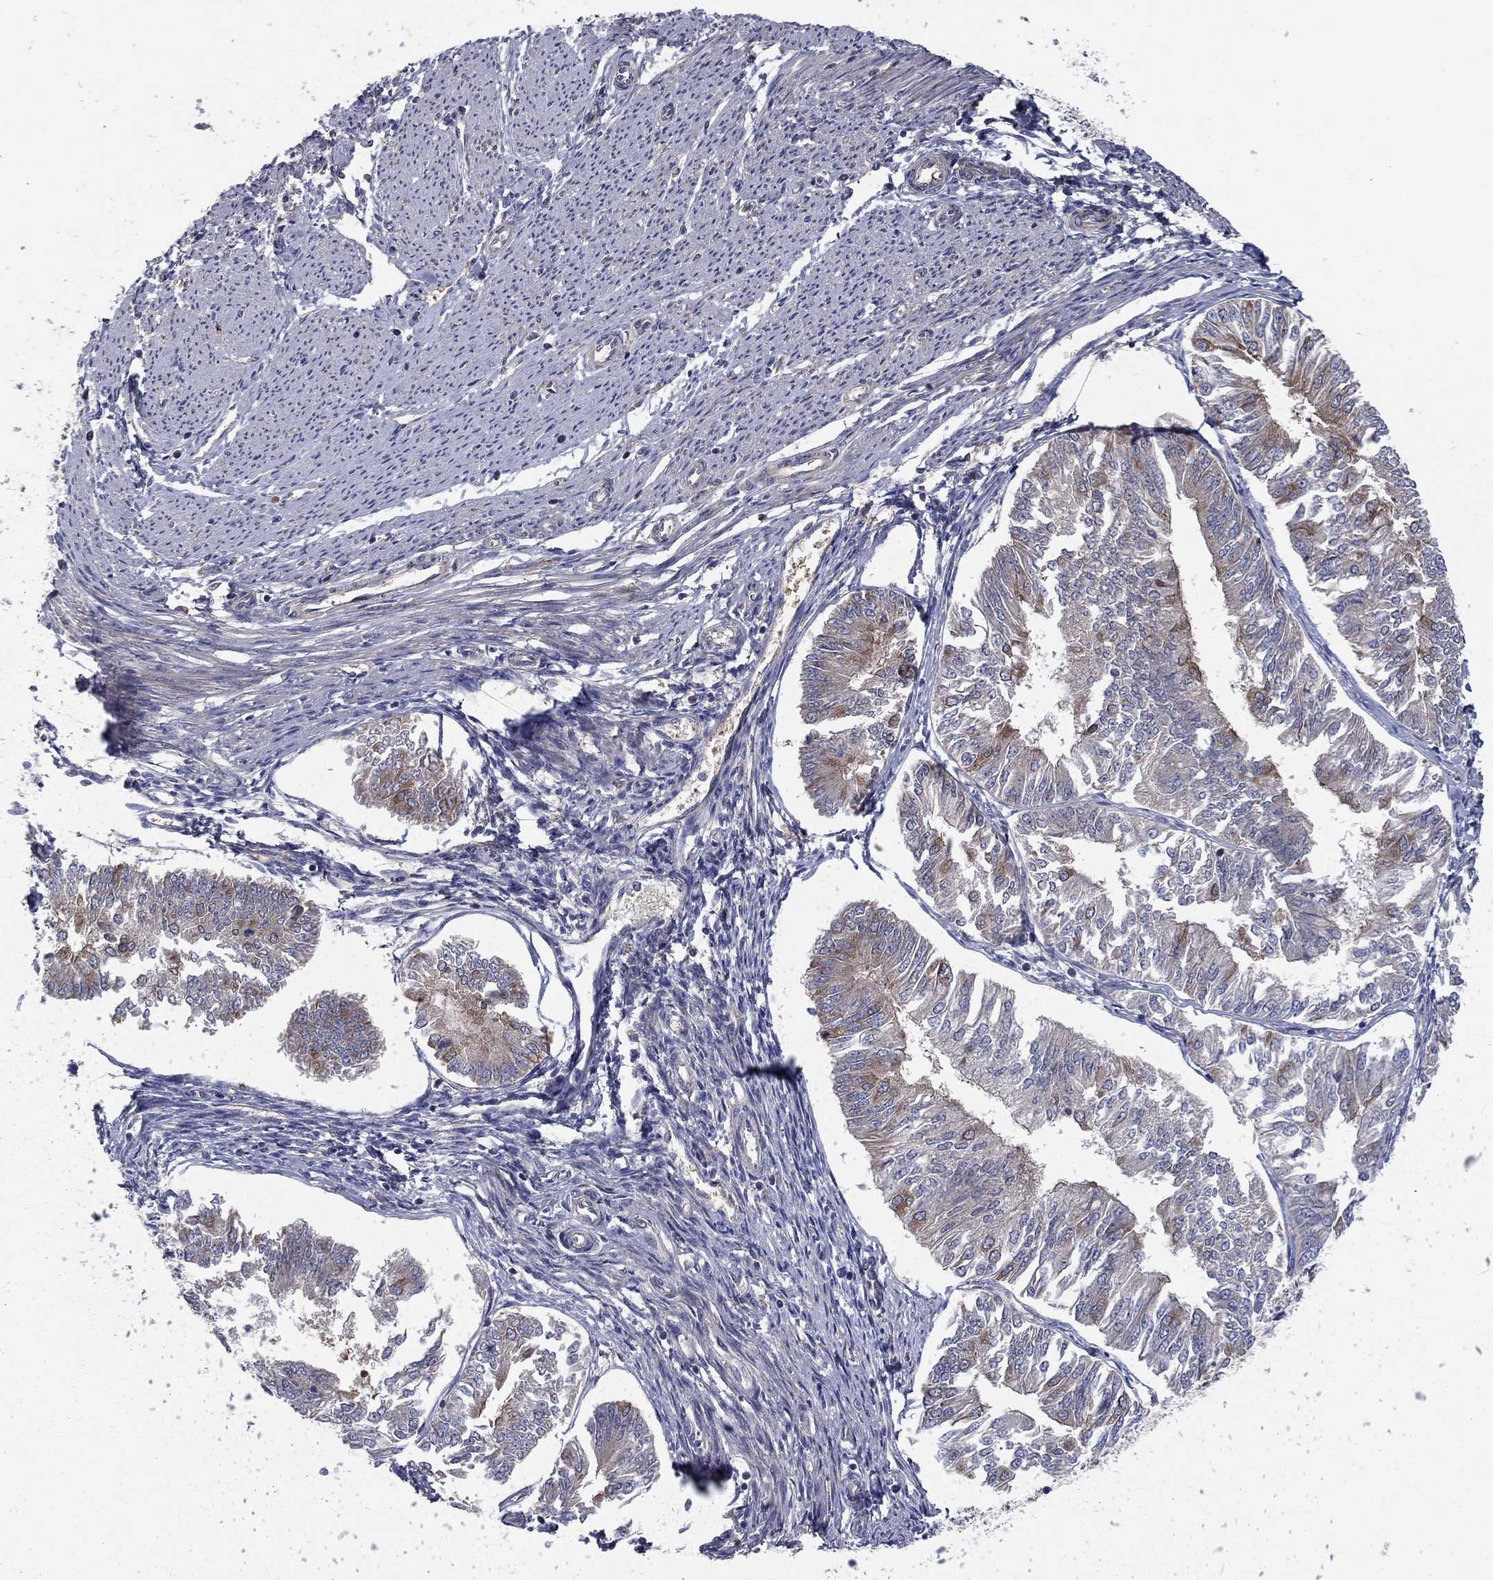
{"staining": {"intensity": "moderate", "quantity": "<25%", "location": "cytoplasmic/membranous"}, "tissue": "endometrial cancer", "cell_type": "Tumor cells", "image_type": "cancer", "snomed": [{"axis": "morphology", "description": "Adenocarcinoma, NOS"}, {"axis": "topography", "description": "Endometrium"}], "caption": "Adenocarcinoma (endometrial) tissue reveals moderate cytoplasmic/membranous expression in approximately <25% of tumor cells", "gene": "RNF123", "patient": {"sex": "female", "age": 58}}